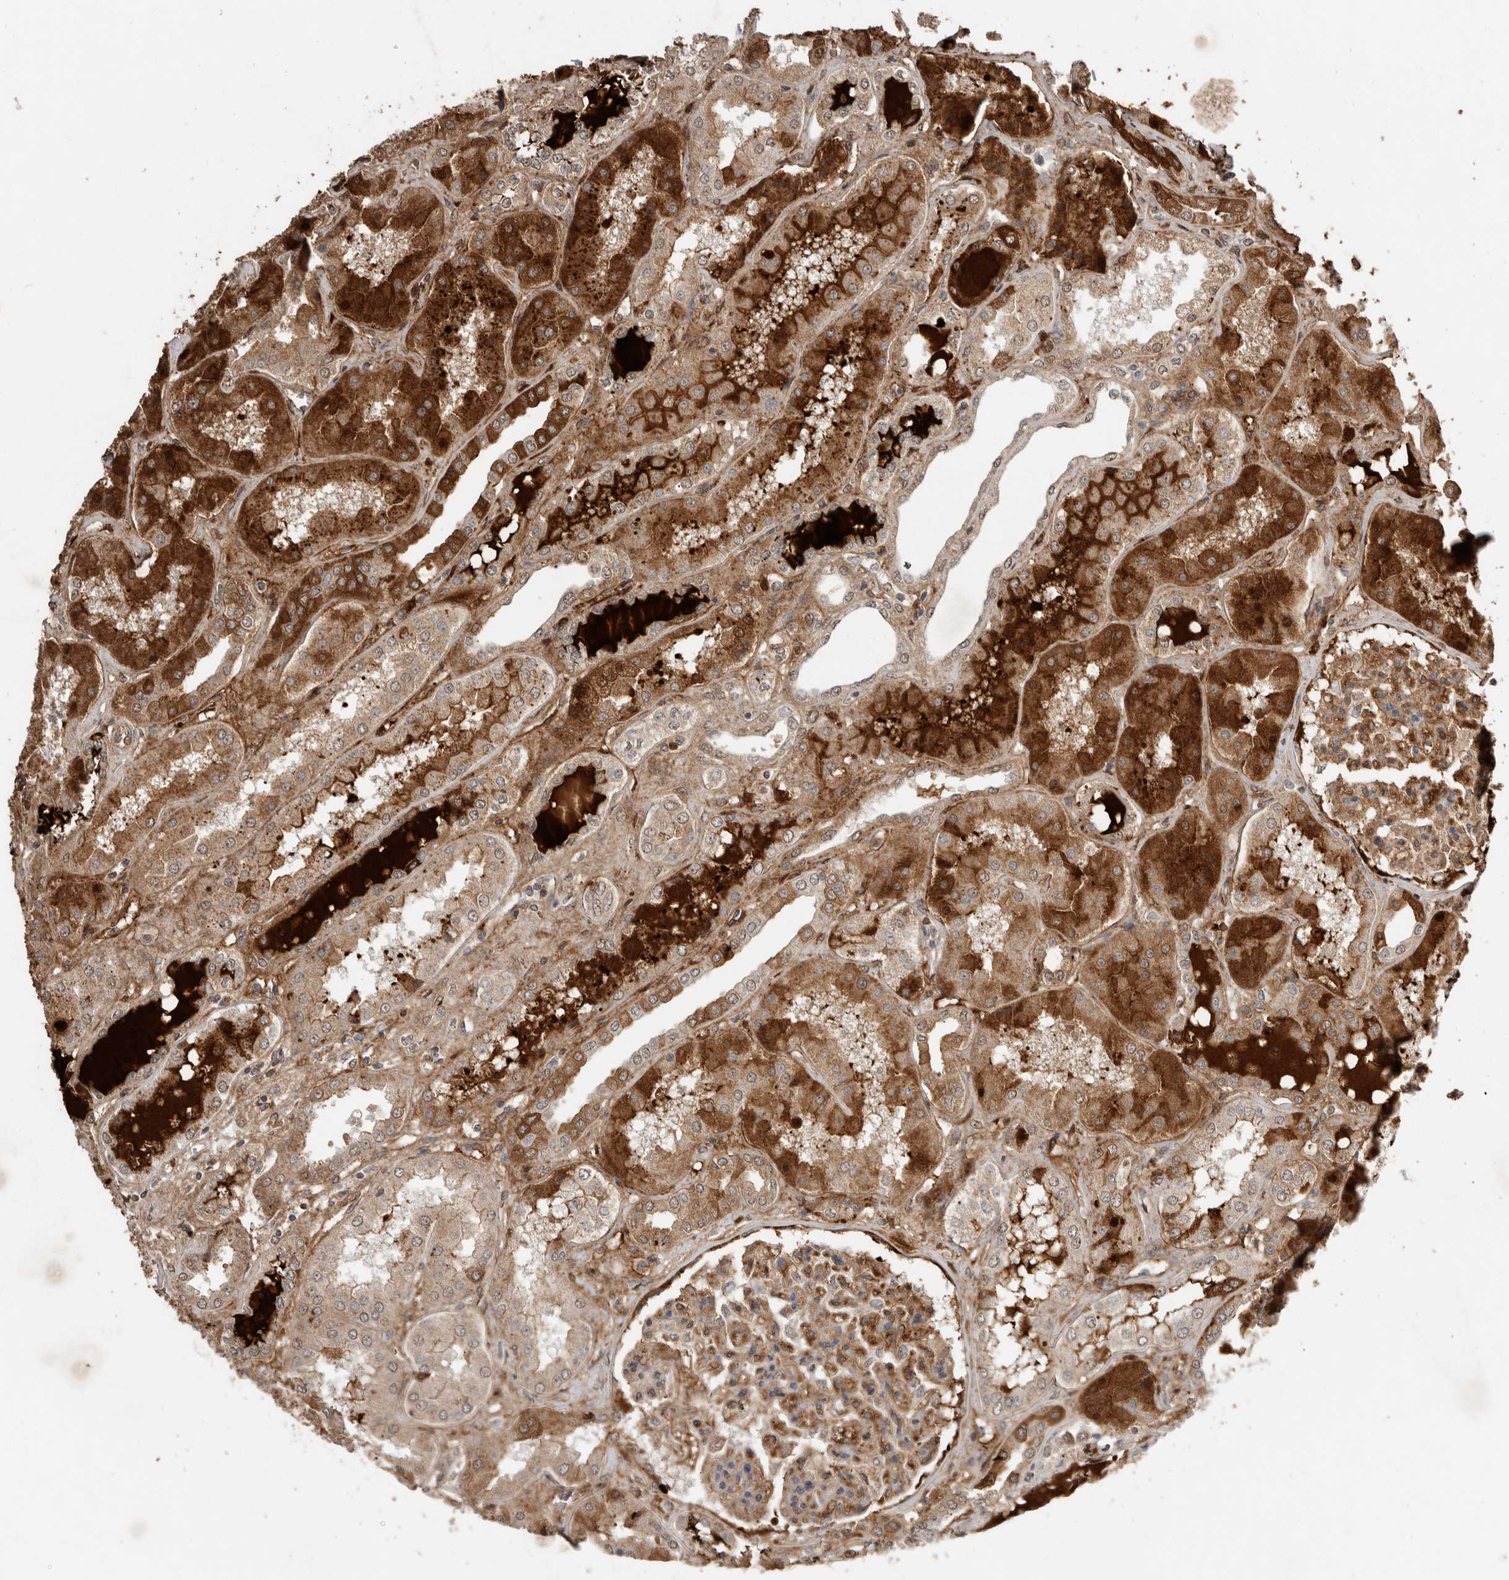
{"staining": {"intensity": "moderate", "quantity": "25%-75%", "location": "cytoplasmic/membranous"}, "tissue": "kidney", "cell_type": "Cells in glomeruli", "image_type": "normal", "snomed": [{"axis": "morphology", "description": "Normal tissue, NOS"}, {"axis": "topography", "description": "Kidney"}], "caption": "Protein staining of unremarkable kidney exhibits moderate cytoplasmic/membranous expression in about 25%-75% of cells in glomeruli.", "gene": "FAM3A", "patient": {"sex": "female", "age": 56}}